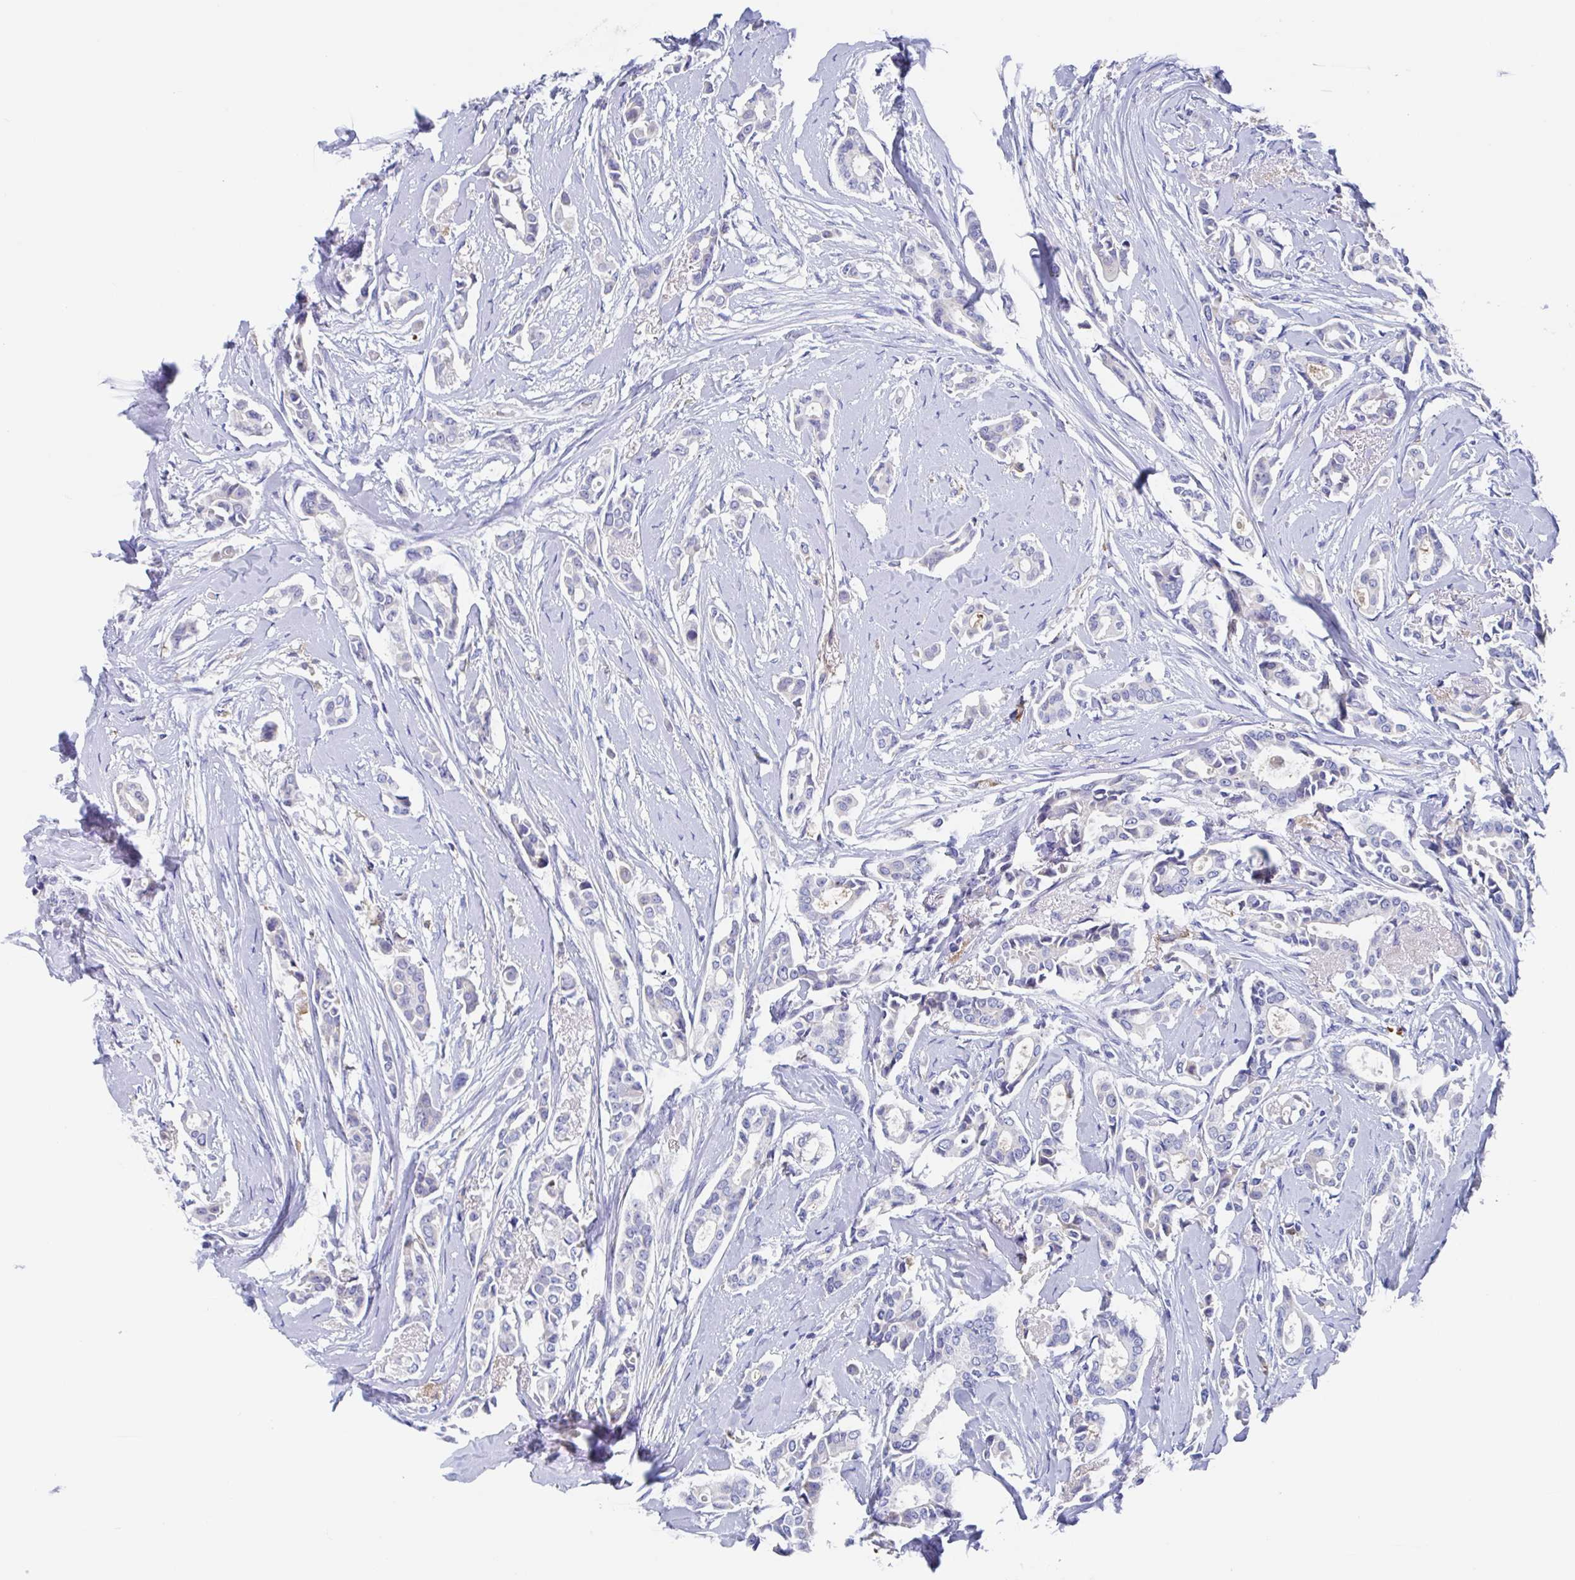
{"staining": {"intensity": "negative", "quantity": "none", "location": "none"}, "tissue": "breast cancer", "cell_type": "Tumor cells", "image_type": "cancer", "snomed": [{"axis": "morphology", "description": "Duct carcinoma"}, {"axis": "topography", "description": "Breast"}], "caption": "Image shows no protein positivity in tumor cells of breast cancer tissue. The staining is performed using DAB (3,3'-diaminobenzidine) brown chromogen with nuclei counter-stained in using hematoxylin.", "gene": "FCGR3A", "patient": {"sex": "female", "age": 64}}